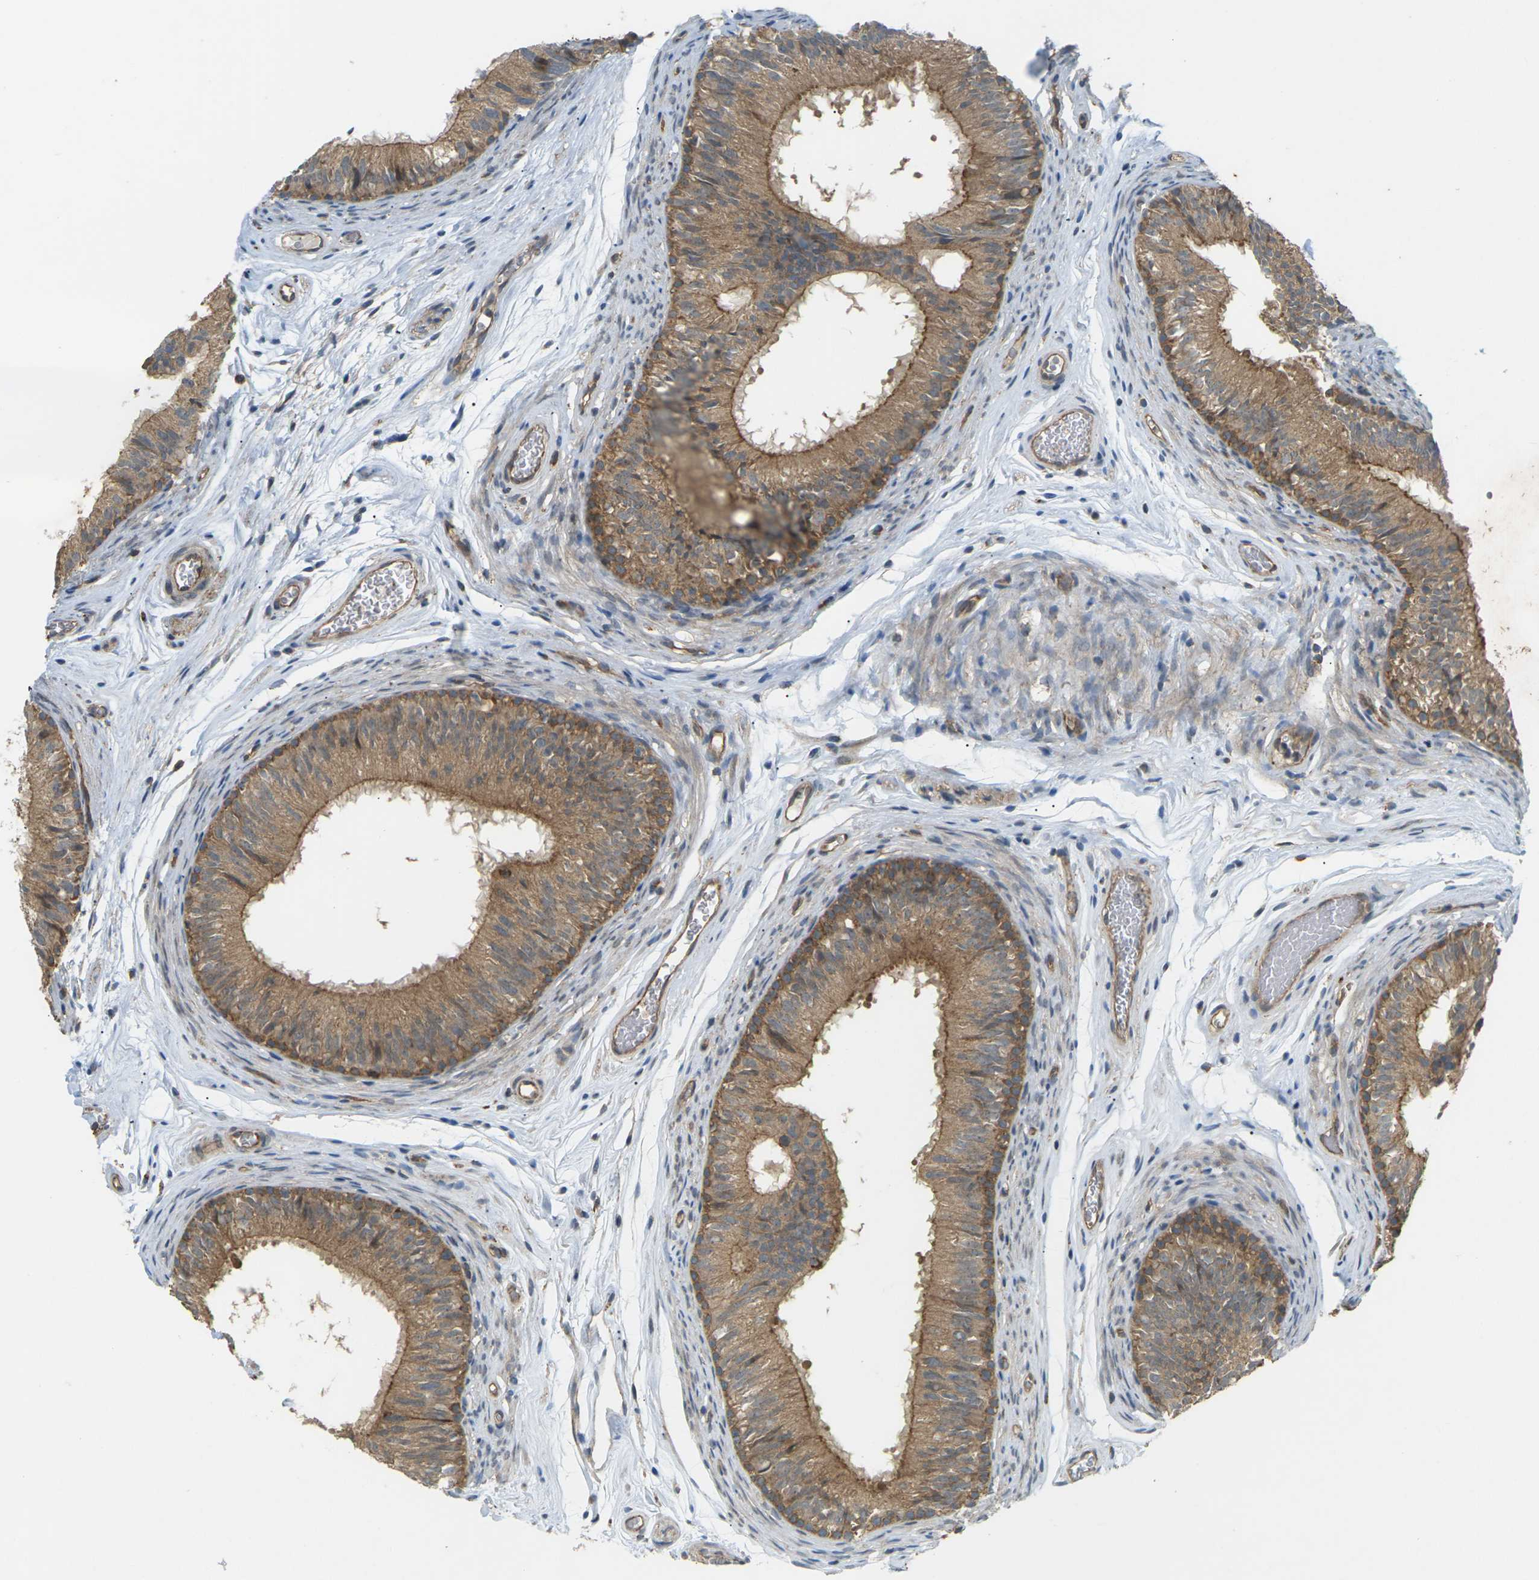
{"staining": {"intensity": "moderate", "quantity": ">75%", "location": "cytoplasmic/membranous"}, "tissue": "epididymis", "cell_type": "Glandular cells", "image_type": "normal", "snomed": [{"axis": "morphology", "description": "Normal tissue, NOS"}, {"axis": "topography", "description": "Epididymis"}], "caption": "A brown stain highlights moderate cytoplasmic/membranous staining of a protein in glandular cells of normal human epididymis.", "gene": "KSR1", "patient": {"sex": "male", "age": 36}}